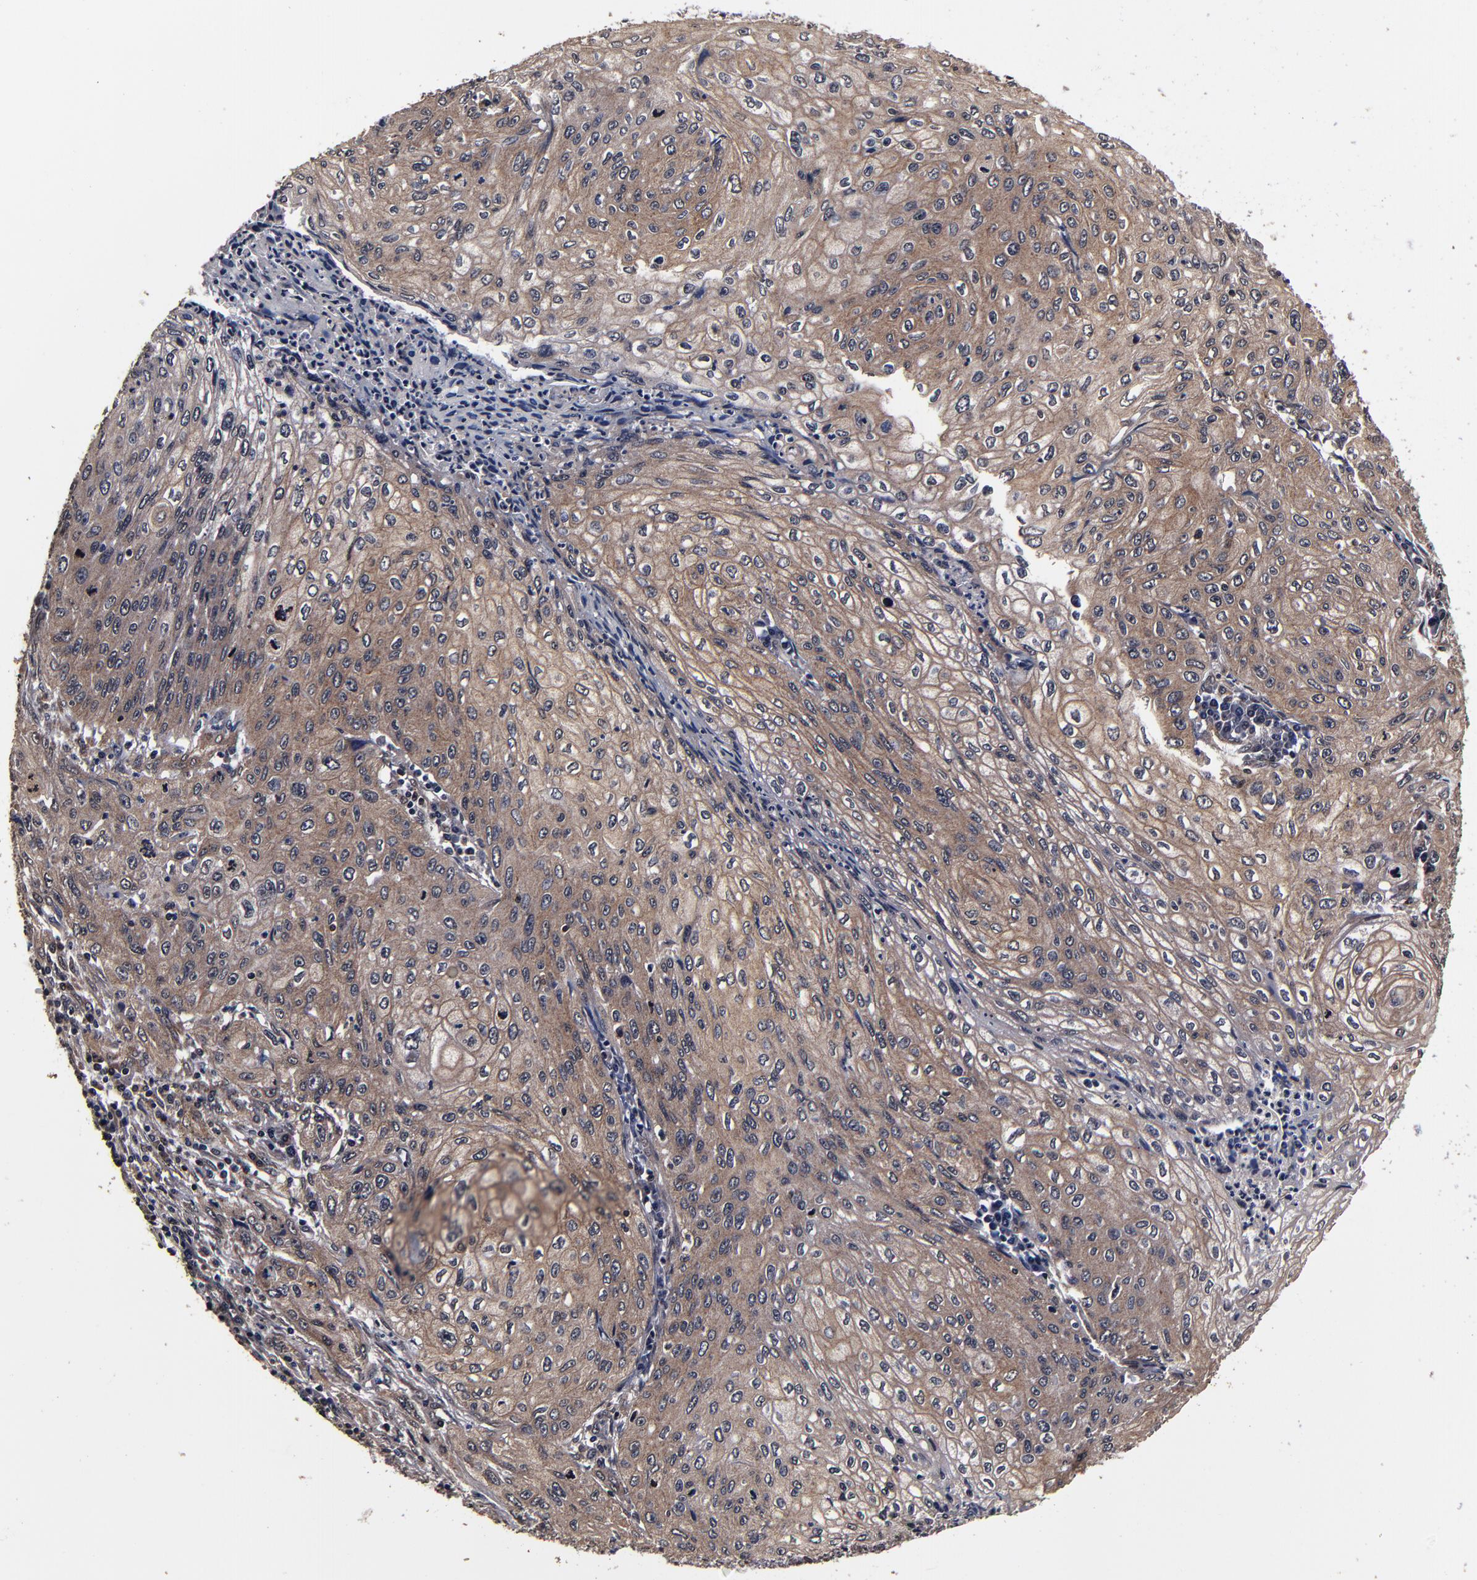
{"staining": {"intensity": "moderate", "quantity": ">75%", "location": "cytoplasmic/membranous"}, "tissue": "cervical cancer", "cell_type": "Tumor cells", "image_type": "cancer", "snomed": [{"axis": "morphology", "description": "Squamous cell carcinoma, NOS"}, {"axis": "topography", "description": "Cervix"}], "caption": "A micrograph of squamous cell carcinoma (cervical) stained for a protein exhibits moderate cytoplasmic/membranous brown staining in tumor cells.", "gene": "MMP15", "patient": {"sex": "female", "age": 32}}